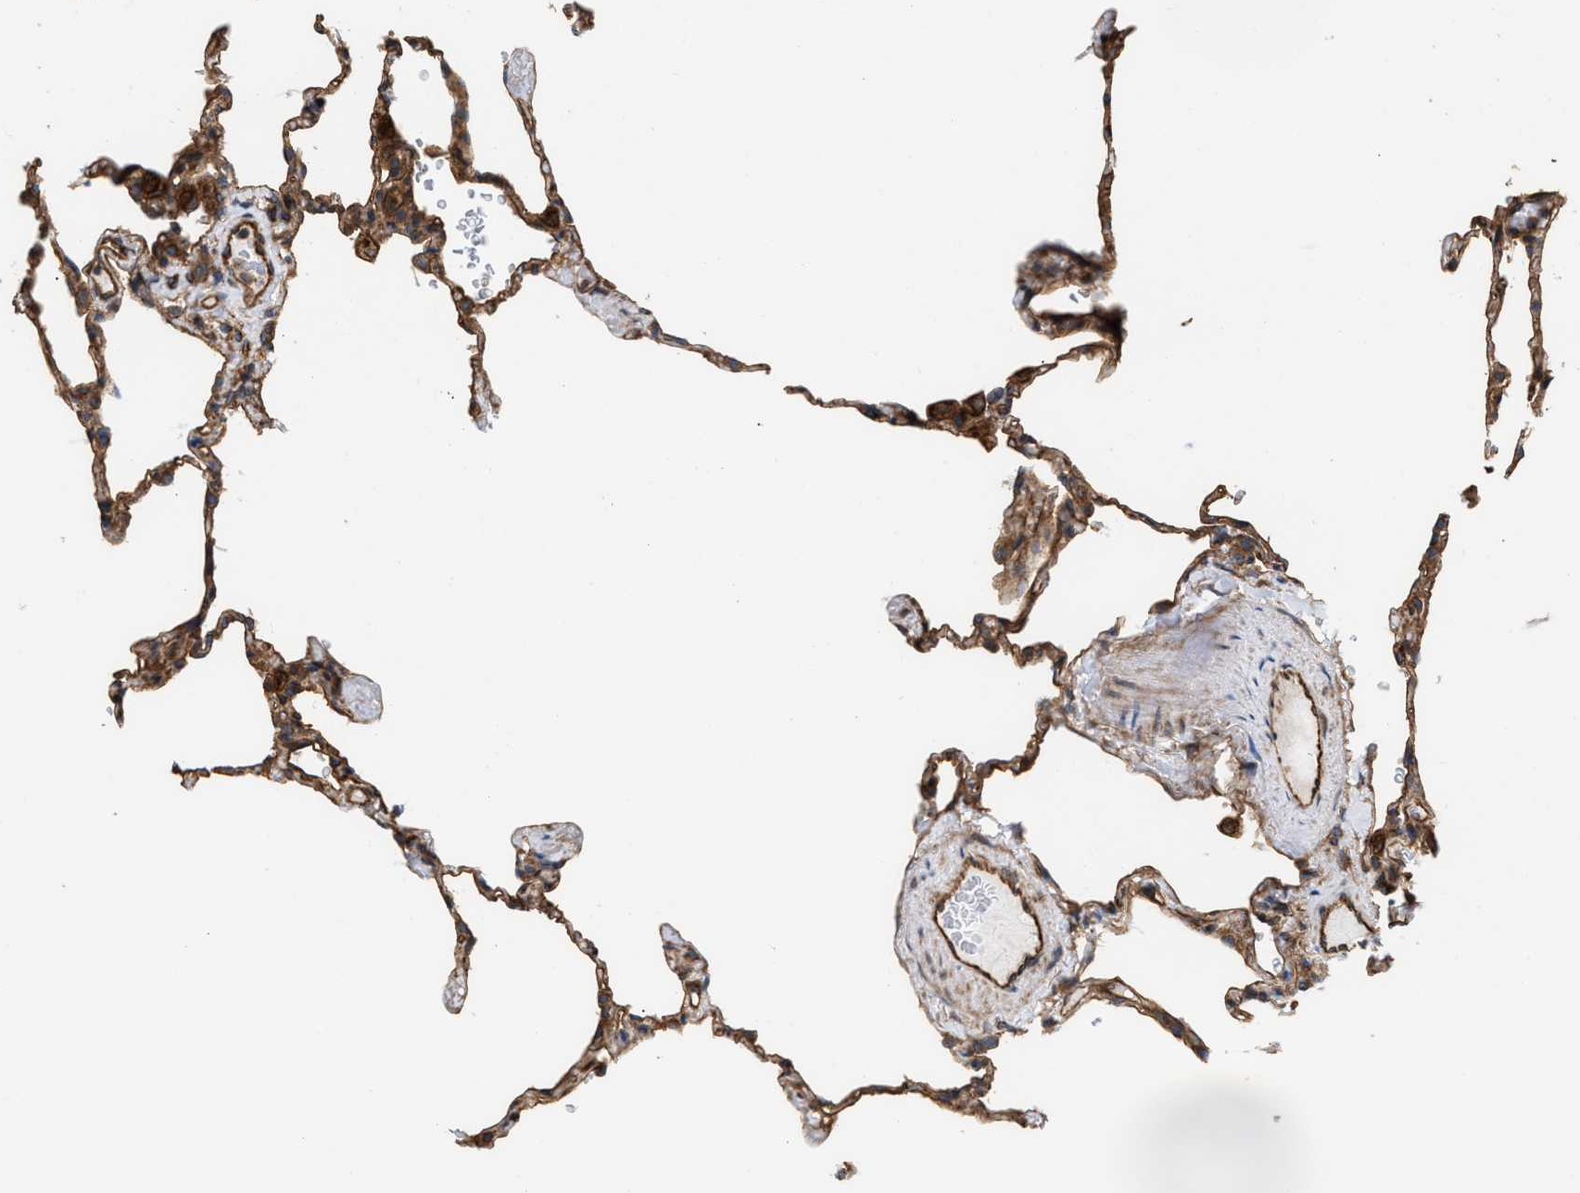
{"staining": {"intensity": "moderate", "quantity": ">75%", "location": "cytoplasmic/membranous"}, "tissue": "lung", "cell_type": "Alveolar cells", "image_type": "normal", "snomed": [{"axis": "morphology", "description": "Normal tissue, NOS"}, {"axis": "topography", "description": "Lung"}], "caption": "Moderate cytoplasmic/membranous protein staining is identified in about >75% of alveolar cells in lung.", "gene": "EPS15L1", "patient": {"sex": "male", "age": 59}}